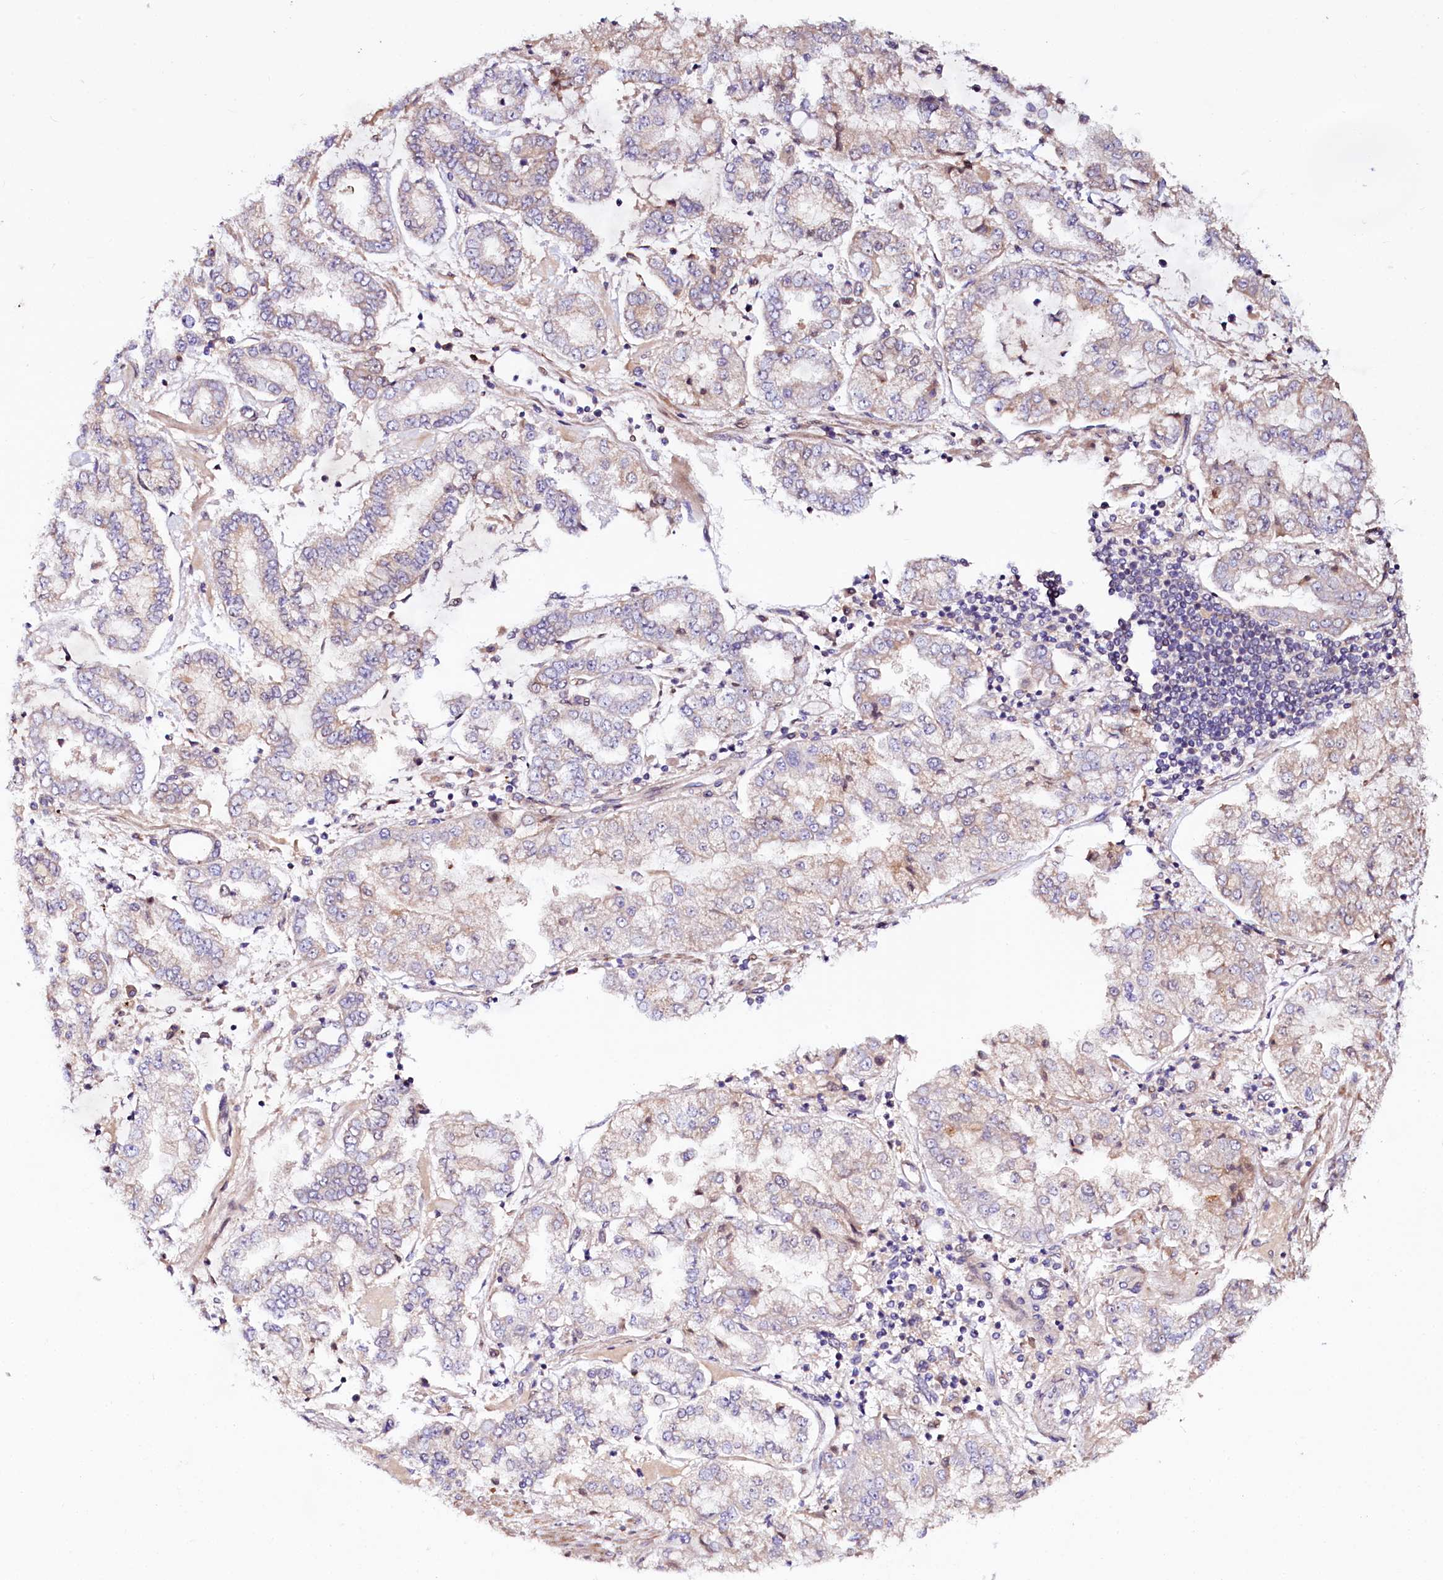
{"staining": {"intensity": "weak", "quantity": "<25%", "location": "cytoplasmic/membranous"}, "tissue": "stomach cancer", "cell_type": "Tumor cells", "image_type": "cancer", "snomed": [{"axis": "morphology", "description": "Adenocarcinoma, NOS"}, {"axis": "topography", "description": "Stomach"}], "caption": "Protein analysis of stomach adenocarcinoma exhibits no significant staining in tumor cells.", "gene": "PDZRN3", "patient": {"sex": "male", "age": 76}}